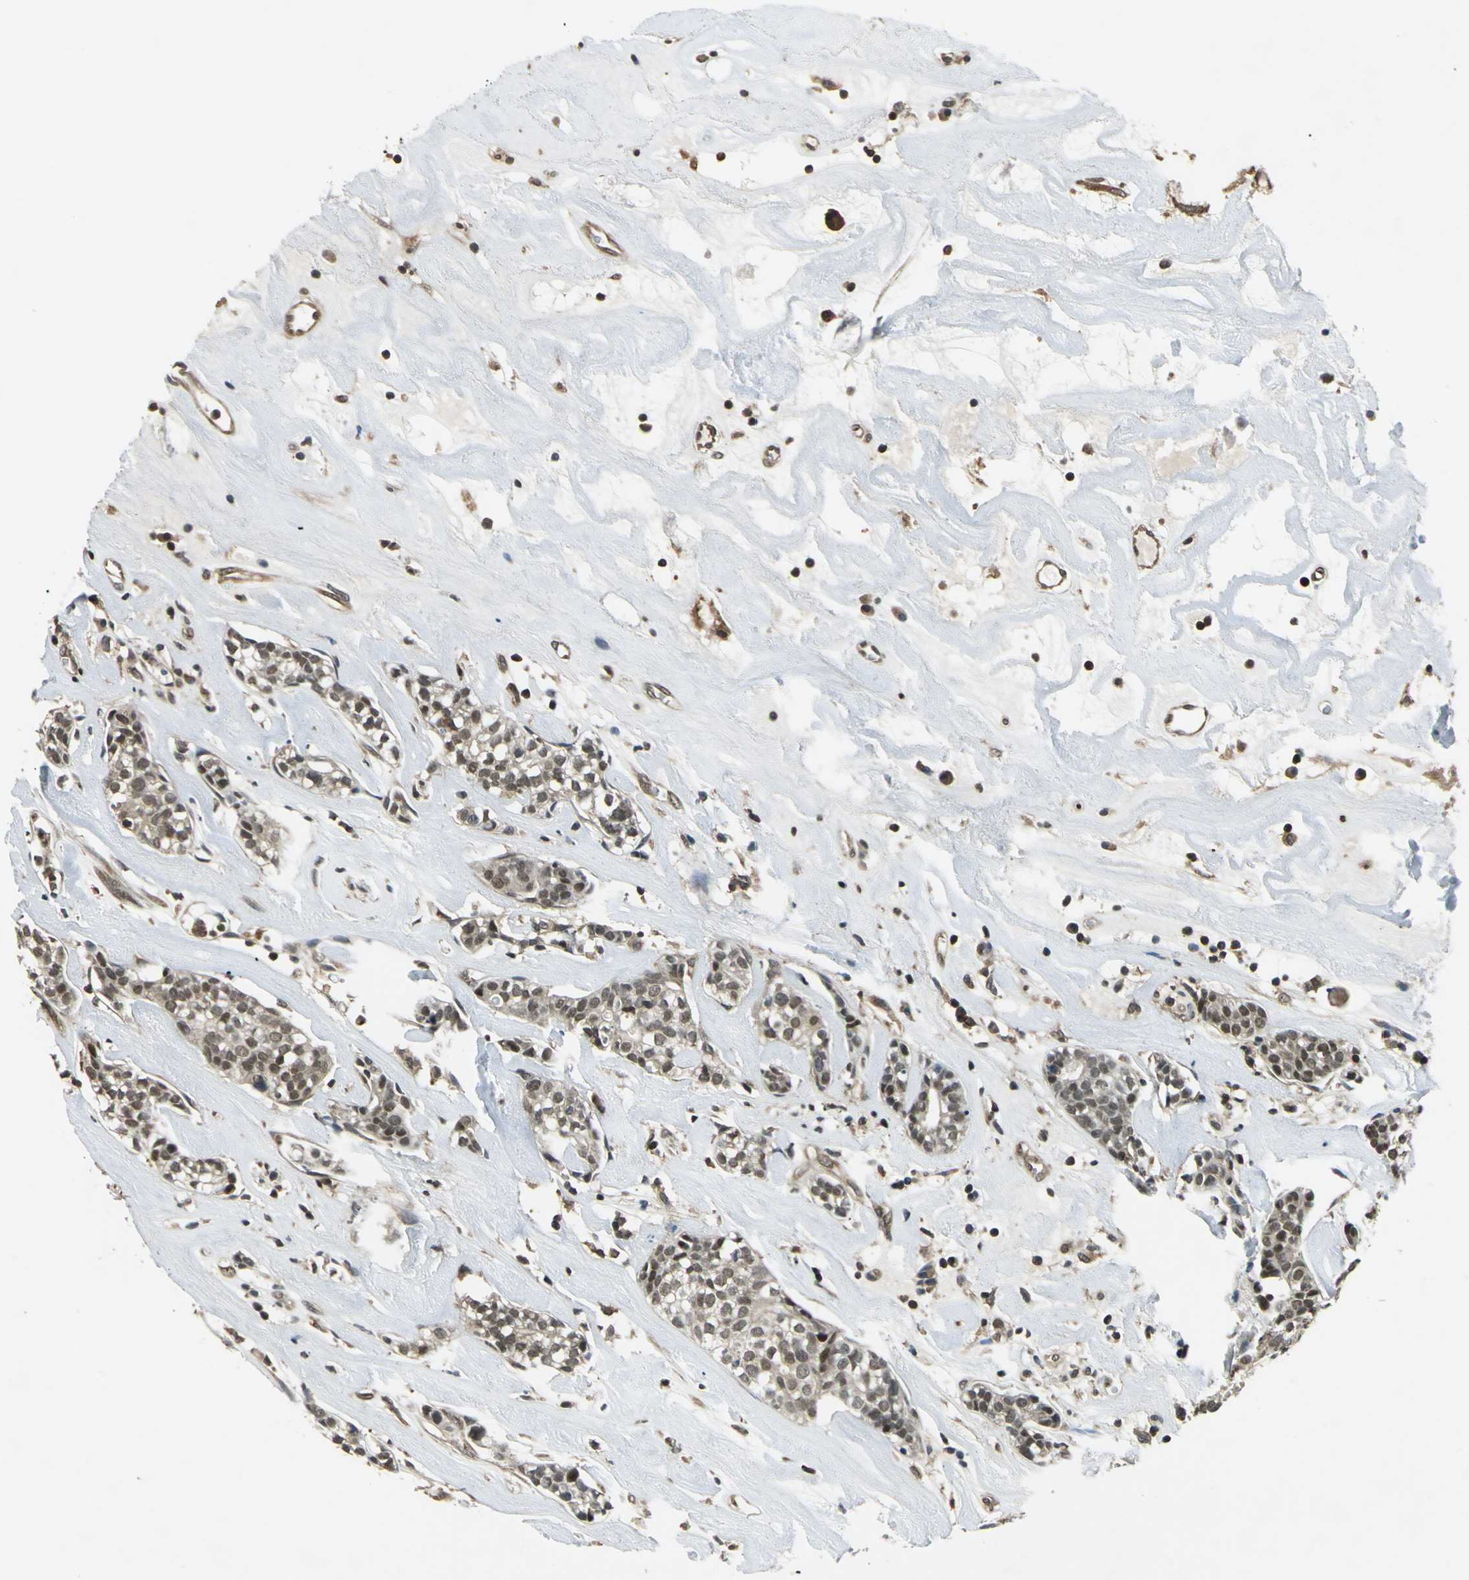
{"staining": {"intensity": "moderate", "quantity": ">75%", "location": "cytoplasmic/membranous,nuclear"}, "tissue": "head and neck cancer", "cell_type": "Tumor cells", "image_type": "cancer", "snomed": [{"axis": "morphology", "description": "Adenocarcinoma, NOS"}, {"axis": "topography", "description": "Salivary gland"}, {"axis": "topography", "description": "Head-Neck"}], "caption": "This photomicrograph demonstrates IHC staining of head and neck cancer, with medium moderate cytoplasmic/membranous and nuclear expression in approximately >75% of tumor cells.", "gene": "ARPC3", "patient": {"sex": "female", "age": 65}}